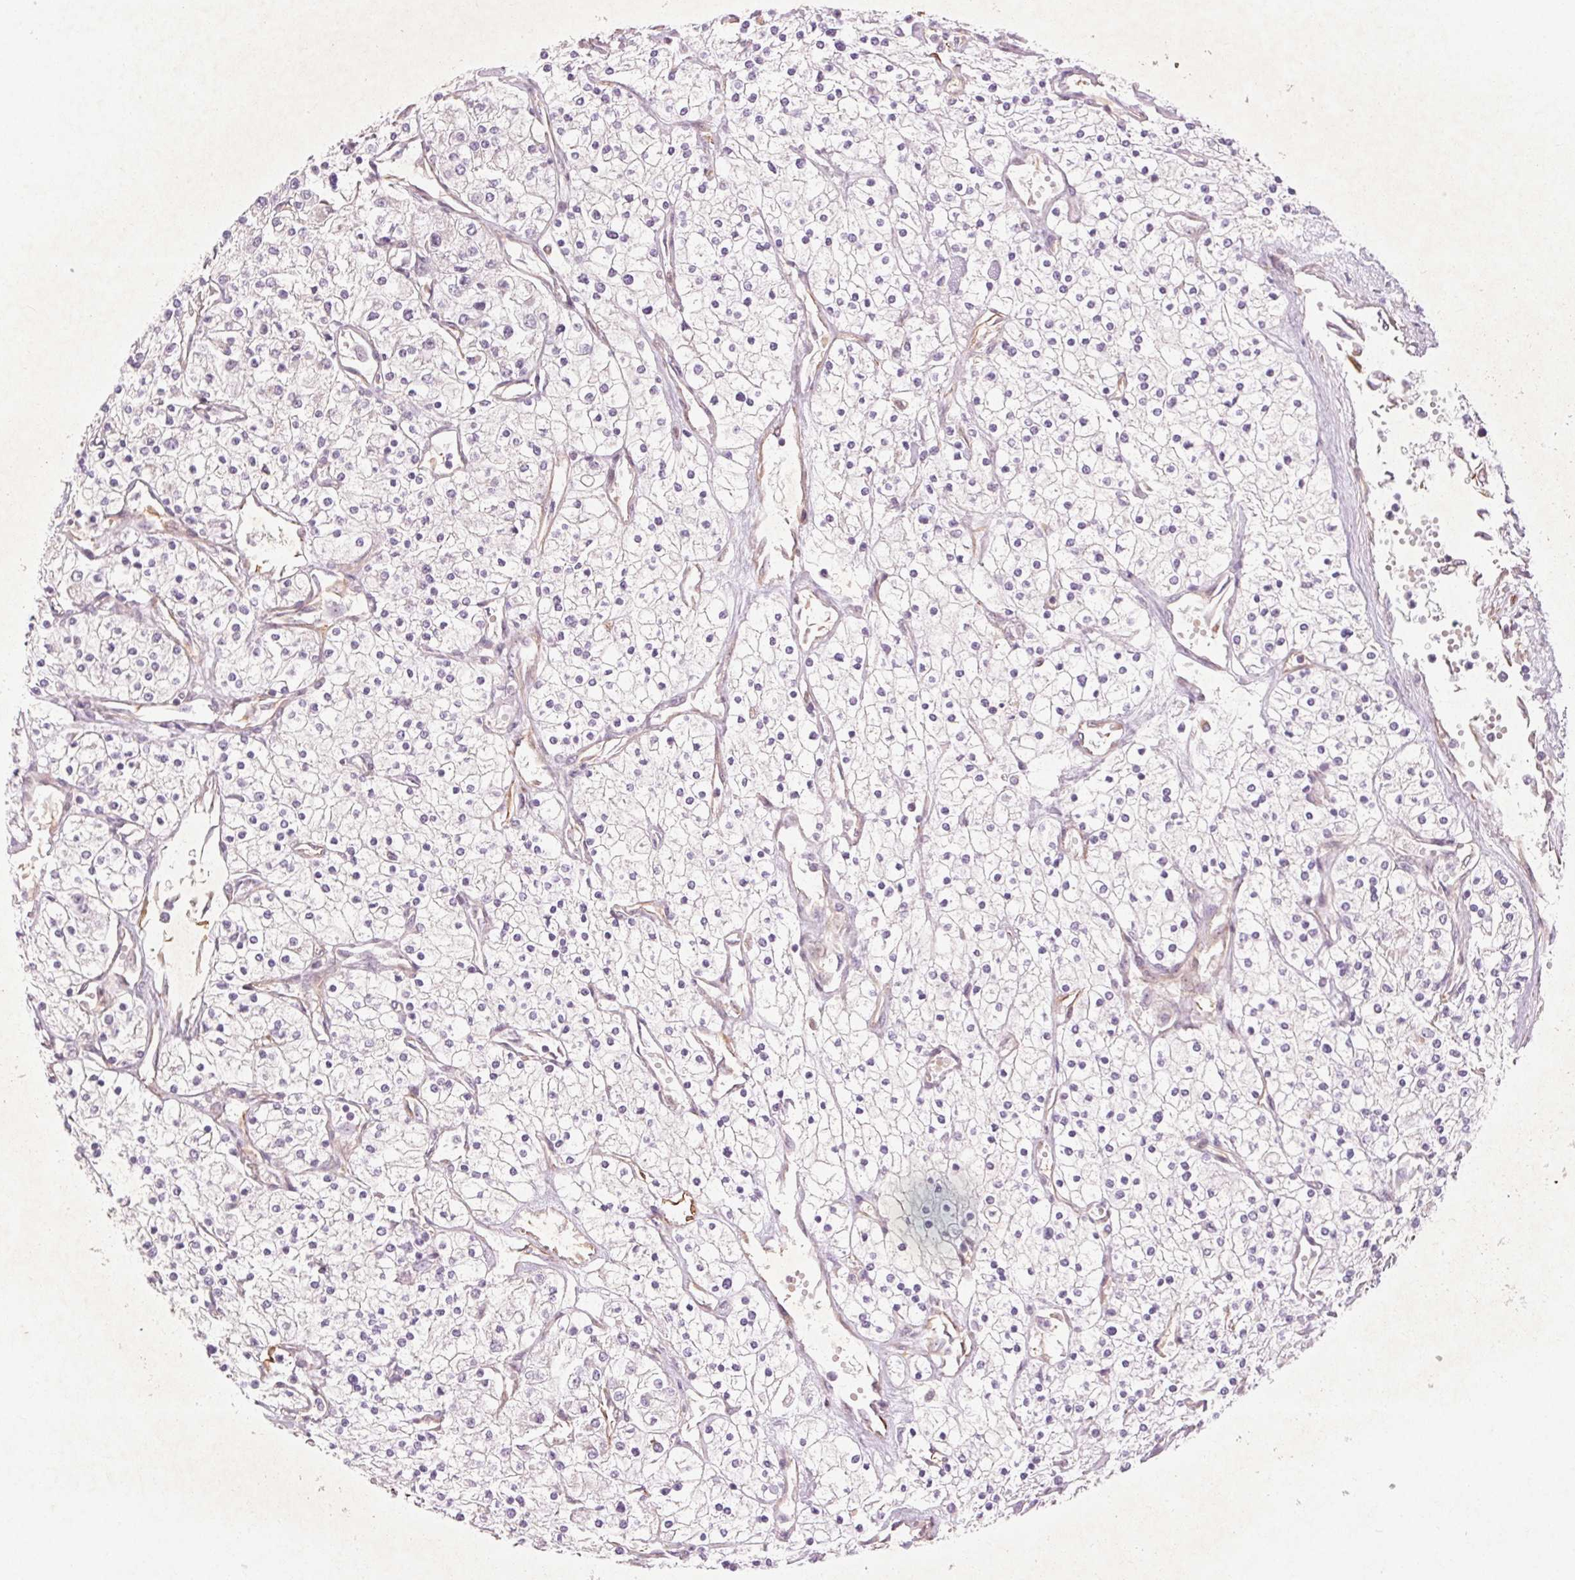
{"staining": {"intensity": "negative", "quantity": "none", "location": "none"}, "tissue": "renal cancer", "cell_type": "Tumor cells", "image_type": "cancer", "snomed": [{"axis": "morphology", "description": "Adenocarcinoma, NOS"}, {"axis": "topography", "description": "Kidney"}], "caption": "Human adenocarcinoma (renal) stained for a protein using immunohistochemistry reveals no positivity in tumor cells.", "gene": "CCSER1", "patient": {"sex": "male", "age": 80}}